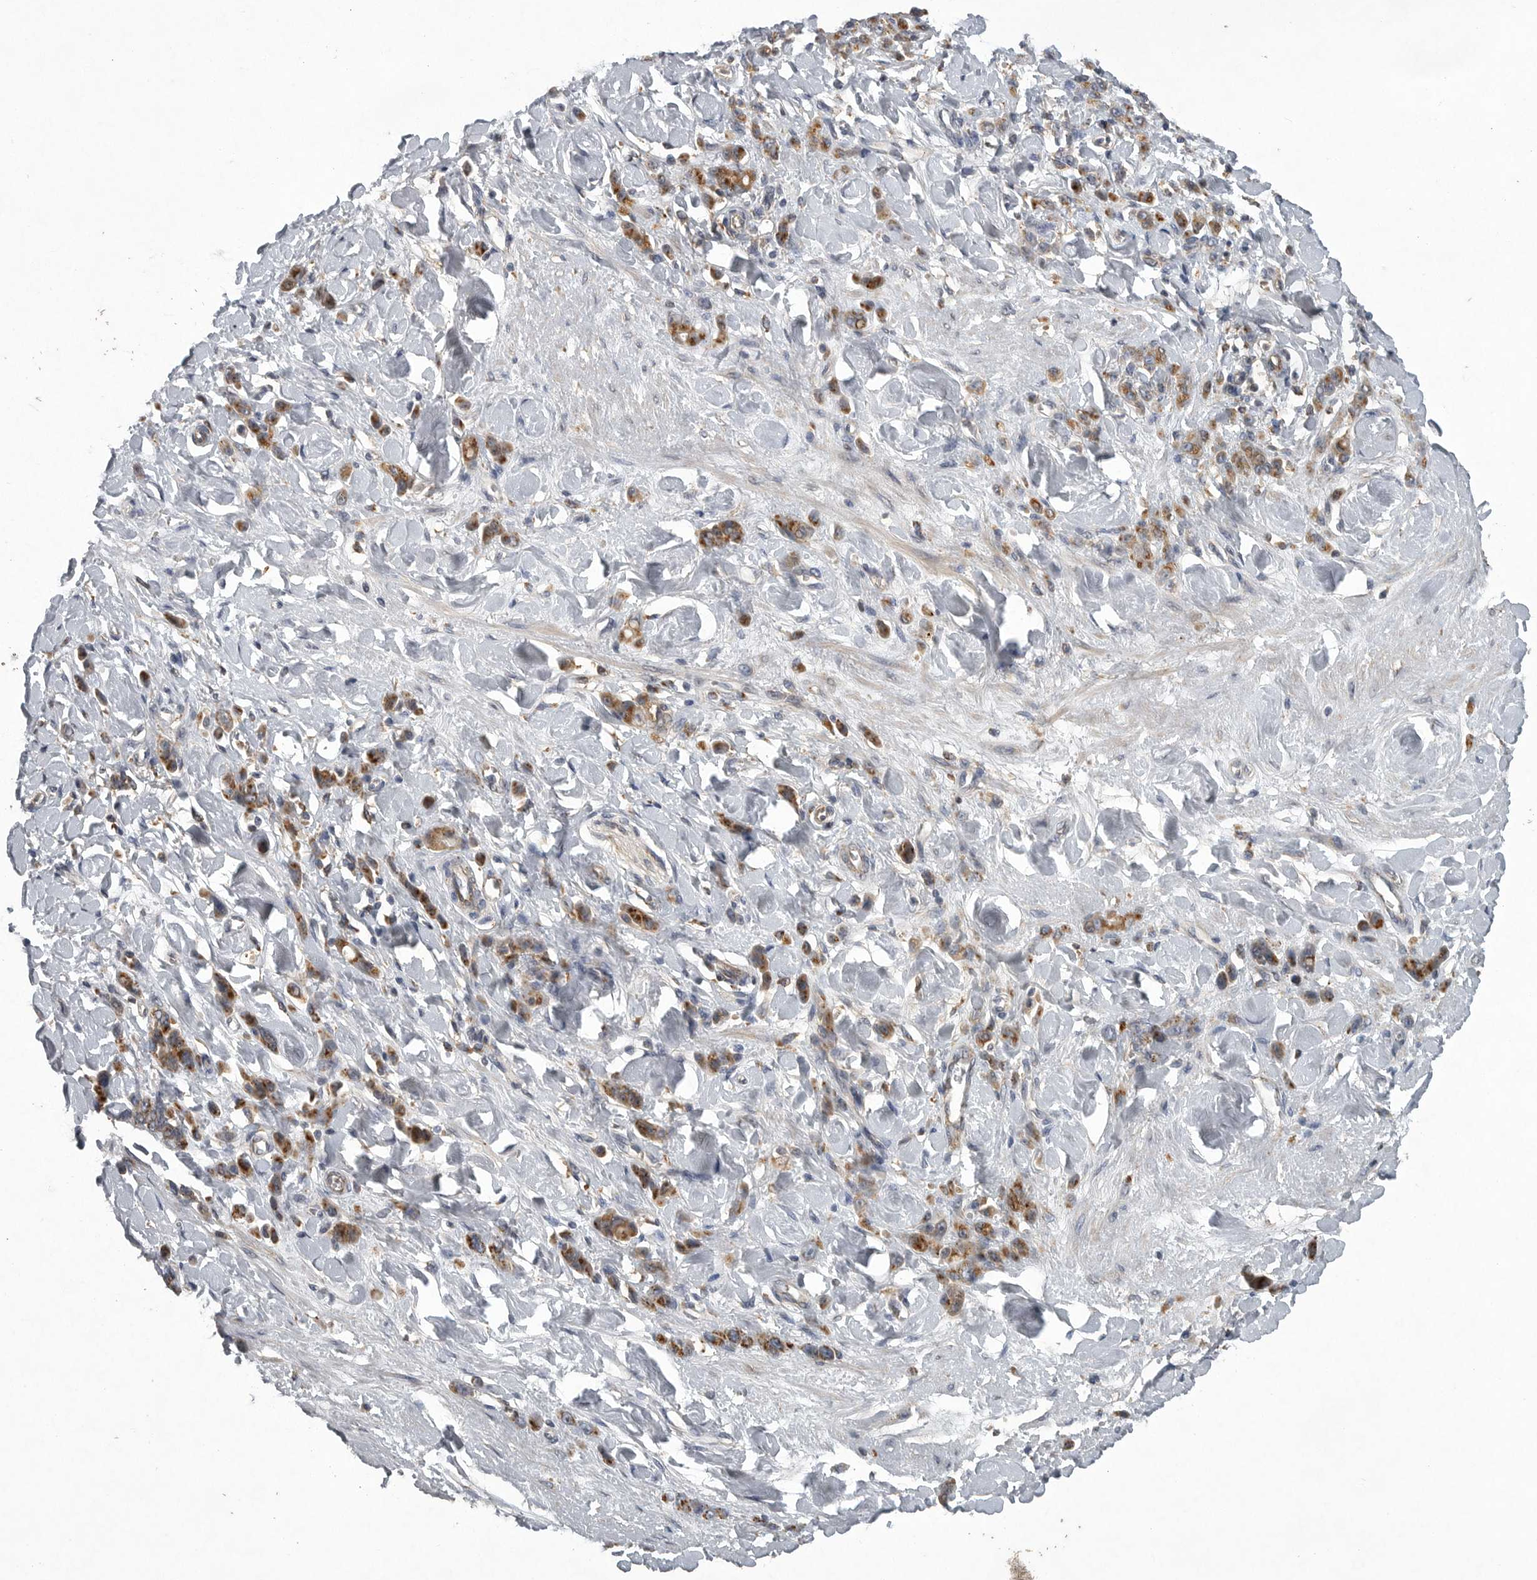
{"staining": {"intensity": "moderate", "quantity": ">75%", "location": "cytoplasmic/membranous"}, "tissue": "stomach cancer", "cell_type": "Tumor cells", "image_type": "cancer", "snomed": [{"axis": "morphology", "description": "Normal tissue, NOS"}, {"axis": "morphology", "description": "Adenocarcinoma, NOS"}, {"axis": "topography", "description": "Stomach"}], "caption": "Protein analysis of stomach adenocarcinoma tissue reveals moderate cytoplasmic/membranous expression in approximately >75% of tumor cells. (IHC, brightfield microscopy, high magnification).", "gene": "LAMTOR3", "patient": {"sex": "male", "age": 82}}